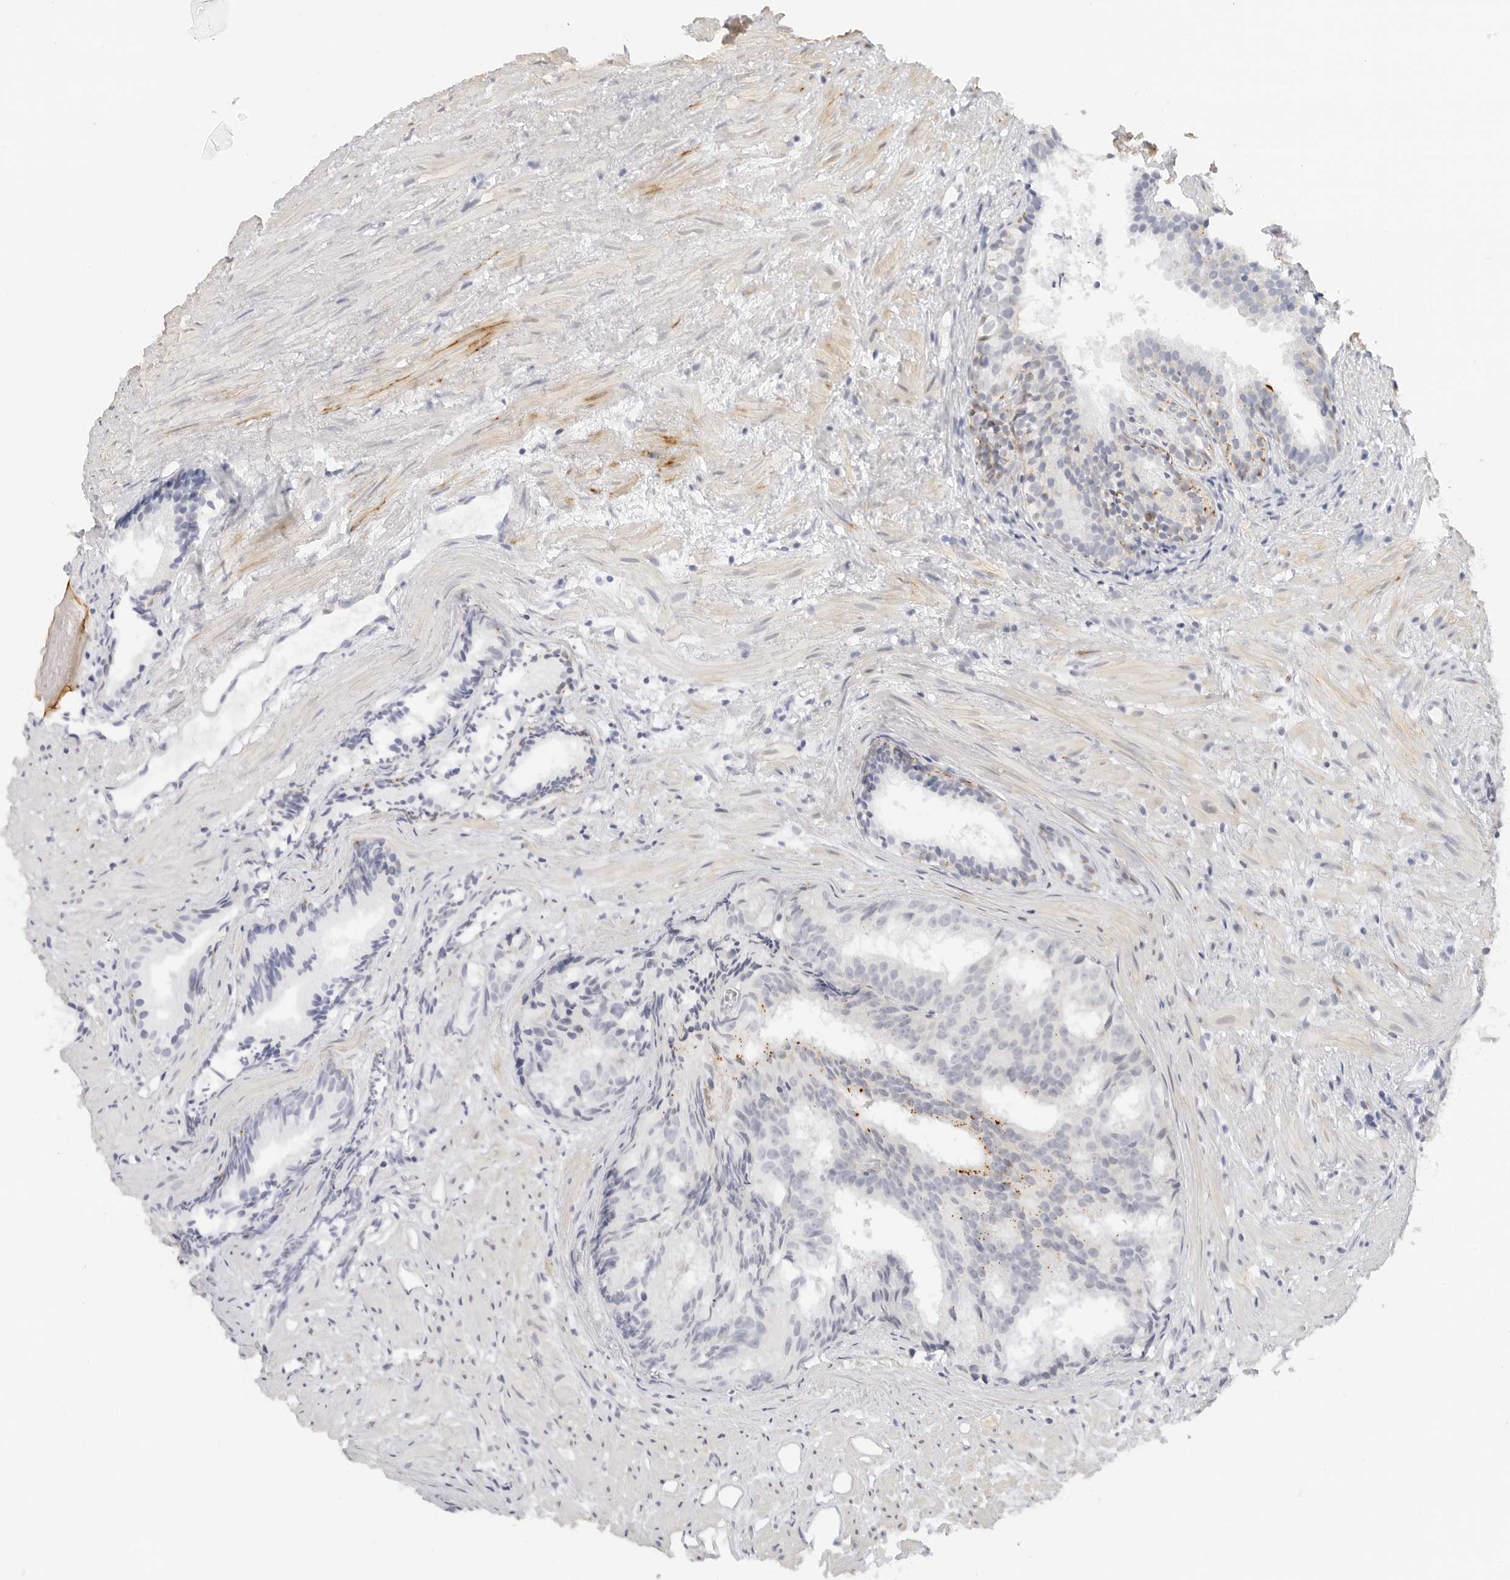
{"staining": {"intensity": "negative", "quantity": "none", "location": "none"}, "tissue": "prostate cancer", "cell_type": "Tumor cells", "image_type": "cancer", "snomed": [{"axis": "morphology", "description": "Adenocarcinoma, Low grade"}, {"axis": "topography", "description": "Prostate"}], "caption": "This is an immunohistochemistry micrograph of prostate low-grade adenocarcinoma. There is no positivity in tumor cells.", "gene": "PCDH19", "patient": {"sex": "male", "age": 88}}